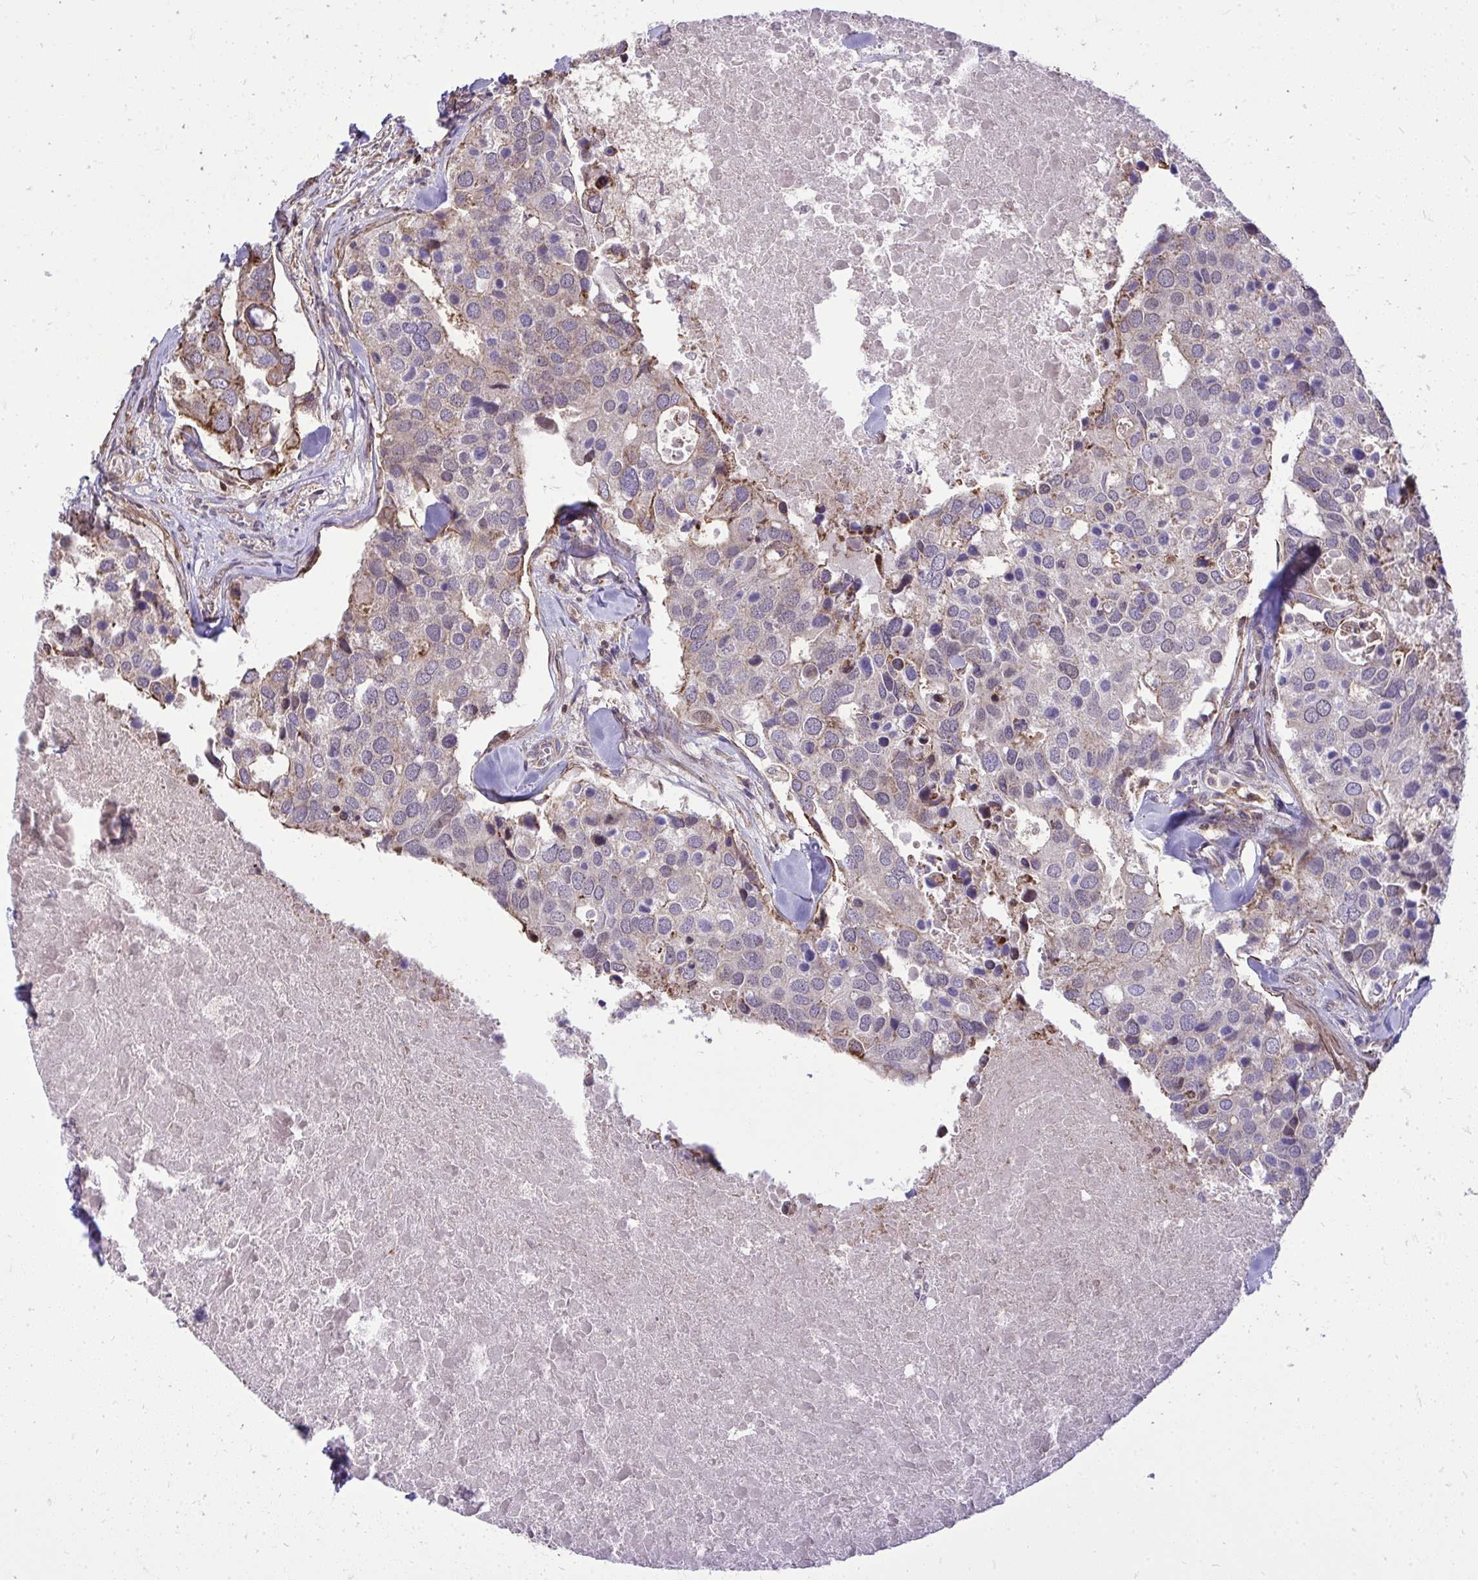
{"staining": {"intensity": "weak", "quantity": "<25%", "location": "cytoplasmic/membranous"}, "tissue": "breast cancer", "cell_type": "Tumor cells", "image_type": "cancer", "snomed": [{"axis": "morphology", "description": "Duct carcinoma"}, {"axis": "topography", "description": "Breast"}], "caption": "IHC histopathology image of breast invasive ductal carcinoma stained for a protein (brown), which exhibits no positivity in tumor cells.", "gene": "SLC7A5", "patient": {"sex": "female", "age": 83}}